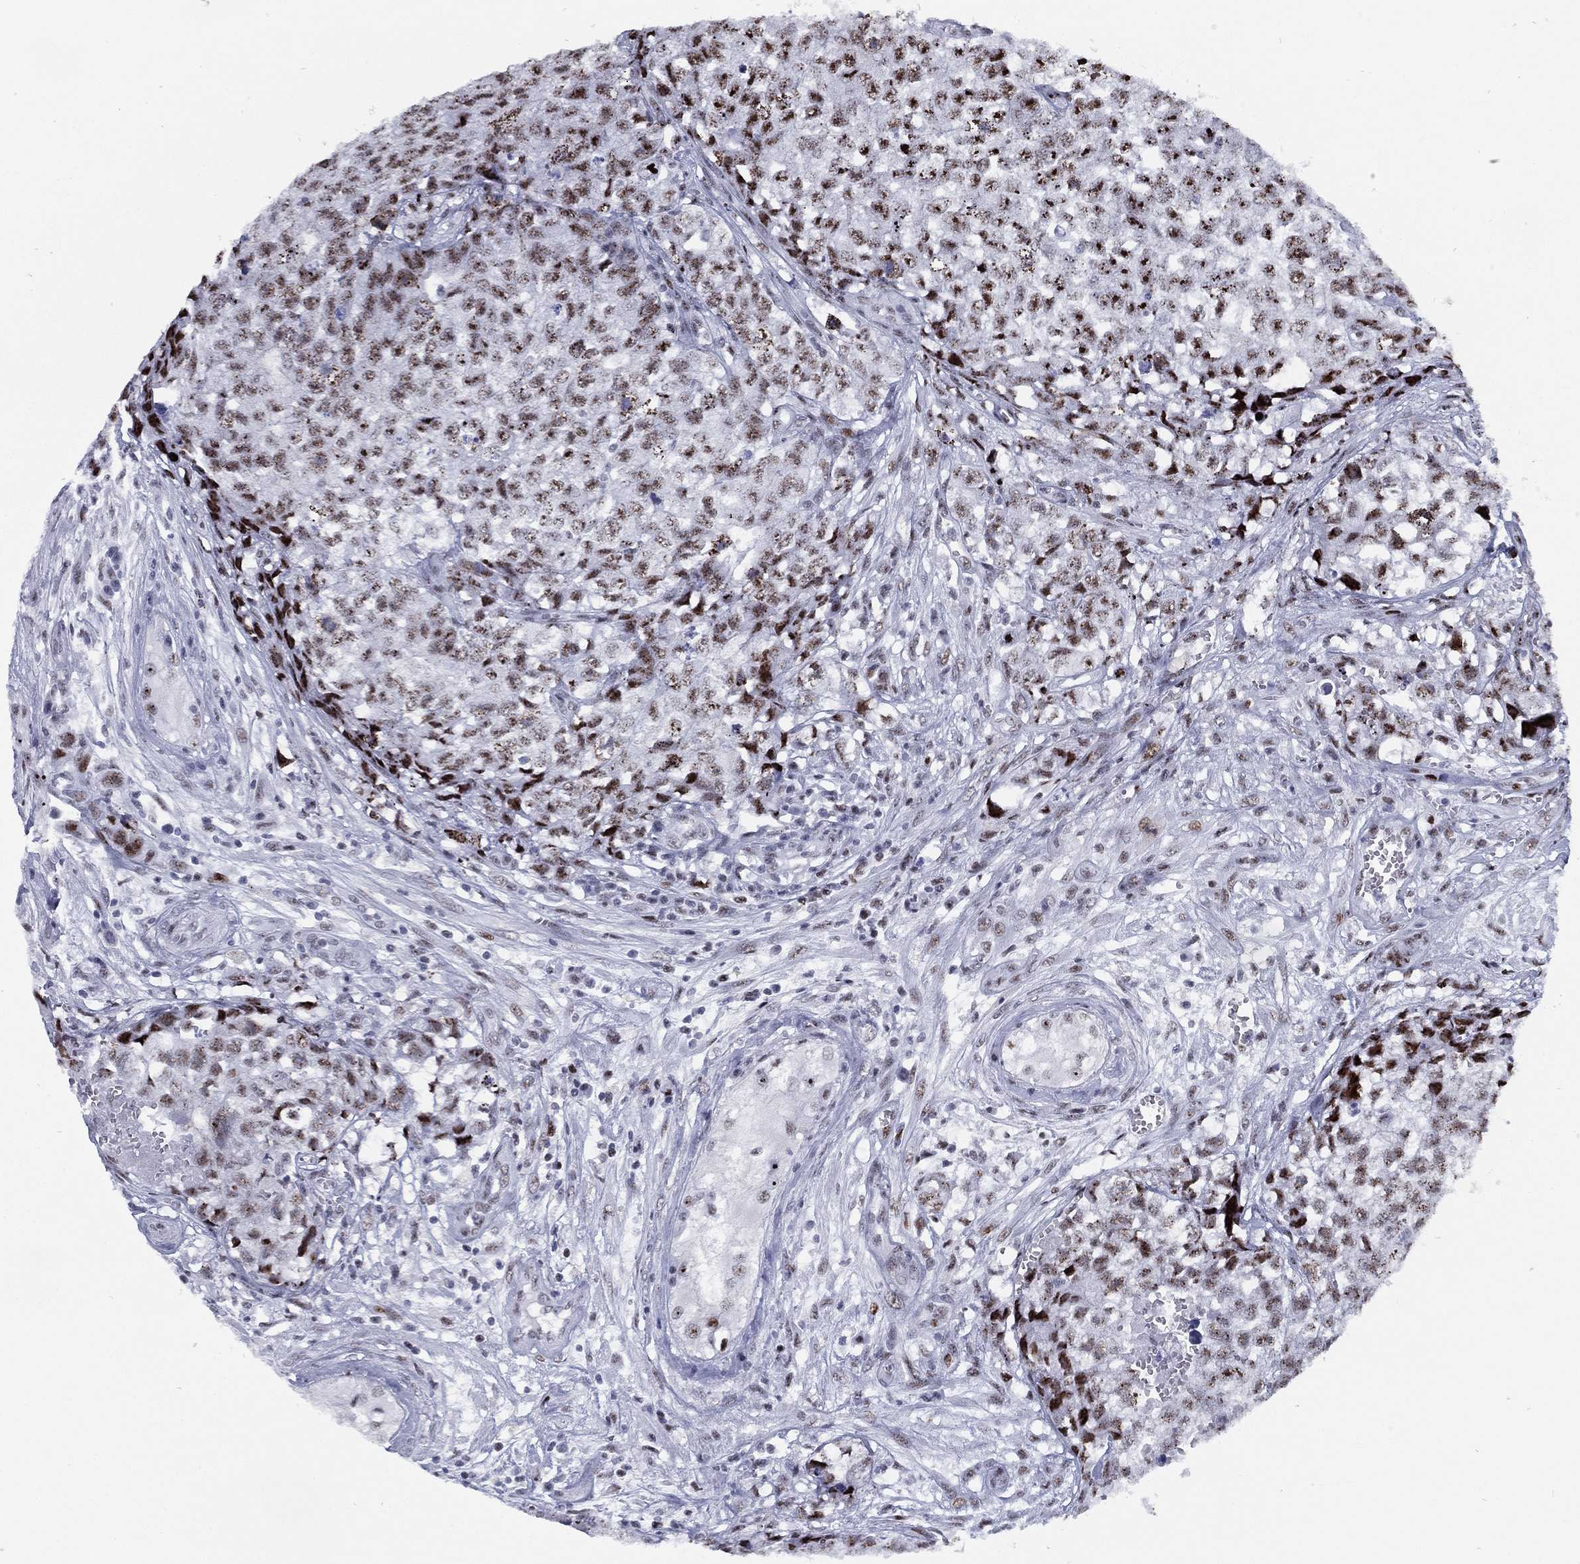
{"staining": {"intensity": "moderate", "quantity": "25%-75%", "location": "nuclear"}, "tissue": "testis cancer", "cell_type": "Tumor cells", "image_type": "cancer", "snomed": [{"axis": "morphology", "description": "Seminoma, NOS"}, {"axis": "morphology", "description": "Carcinoma, Embryonal, NOS"}, {"axis": "topography", "description": "Testis"}], "caption": "Immunohistochemistry photomicrograph of human testis cancer stained for a protein (brown), which exhibits medium levels of moderate nuclear positivity in about 25%-75% of tumor cells.", "gene": "CYB561D2", "patient": {"sex": "male", "age": 22}}